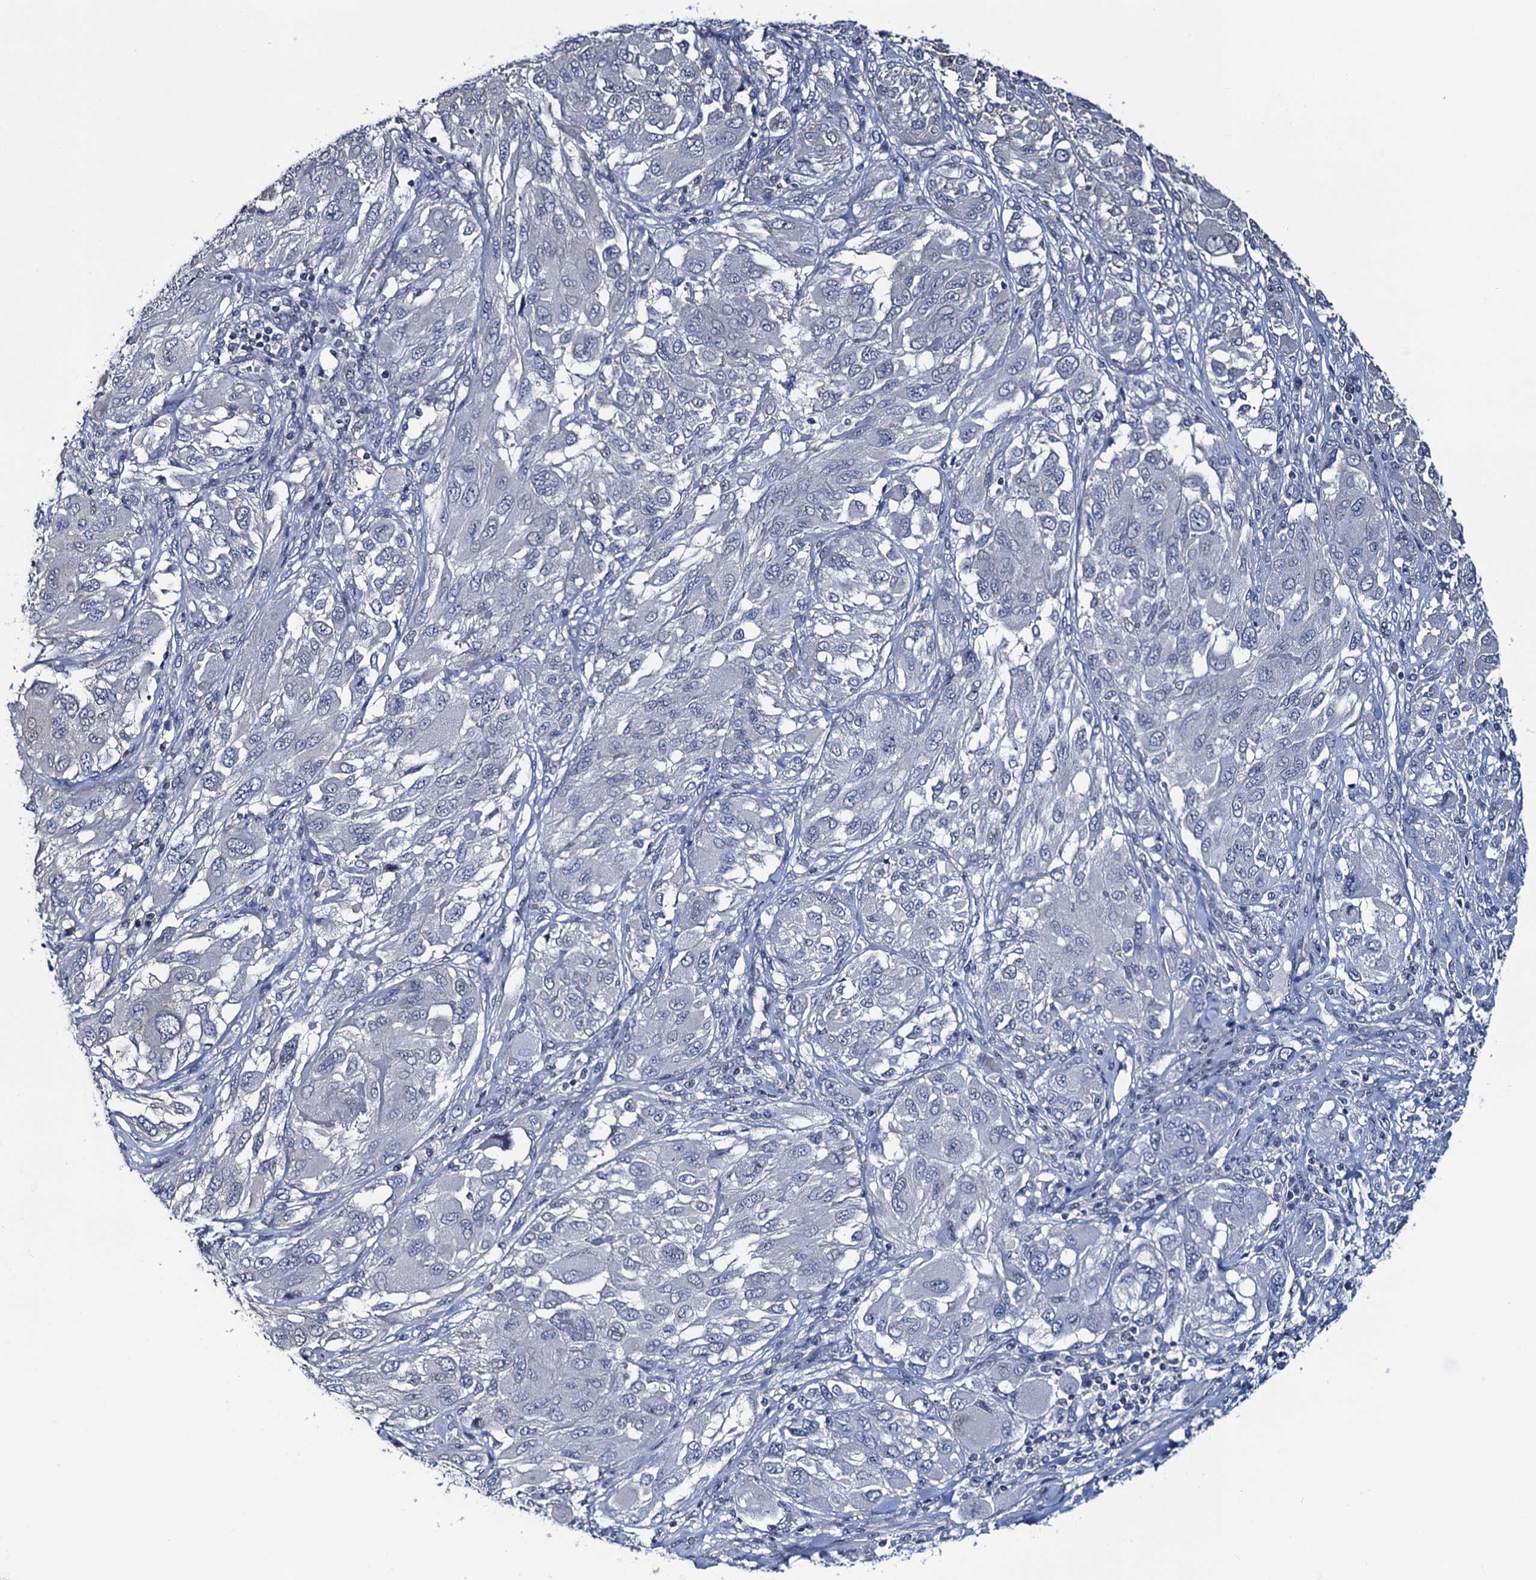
{"staining": {"intensity": "negative", "quantity": "none", "location": "none"}, "tissue": "melanoma", "cell_type": "Tumor cells", "image_type": "cancer", "snomed": [{"axis": "morphology", "description": "Malignant melanoma, NOS"}, {"axis": "topography", "description": "Skin"}], "caption": "Immunohistochemistry (IHC) image of neoplastic tissue: human malignant melanoma stained with DAB (3,3'-diaminobenzidine) shows no significant protein staining in tumor cells.", "gene": "RTKN2", "patient": {"sex": "female", "age": 91}}